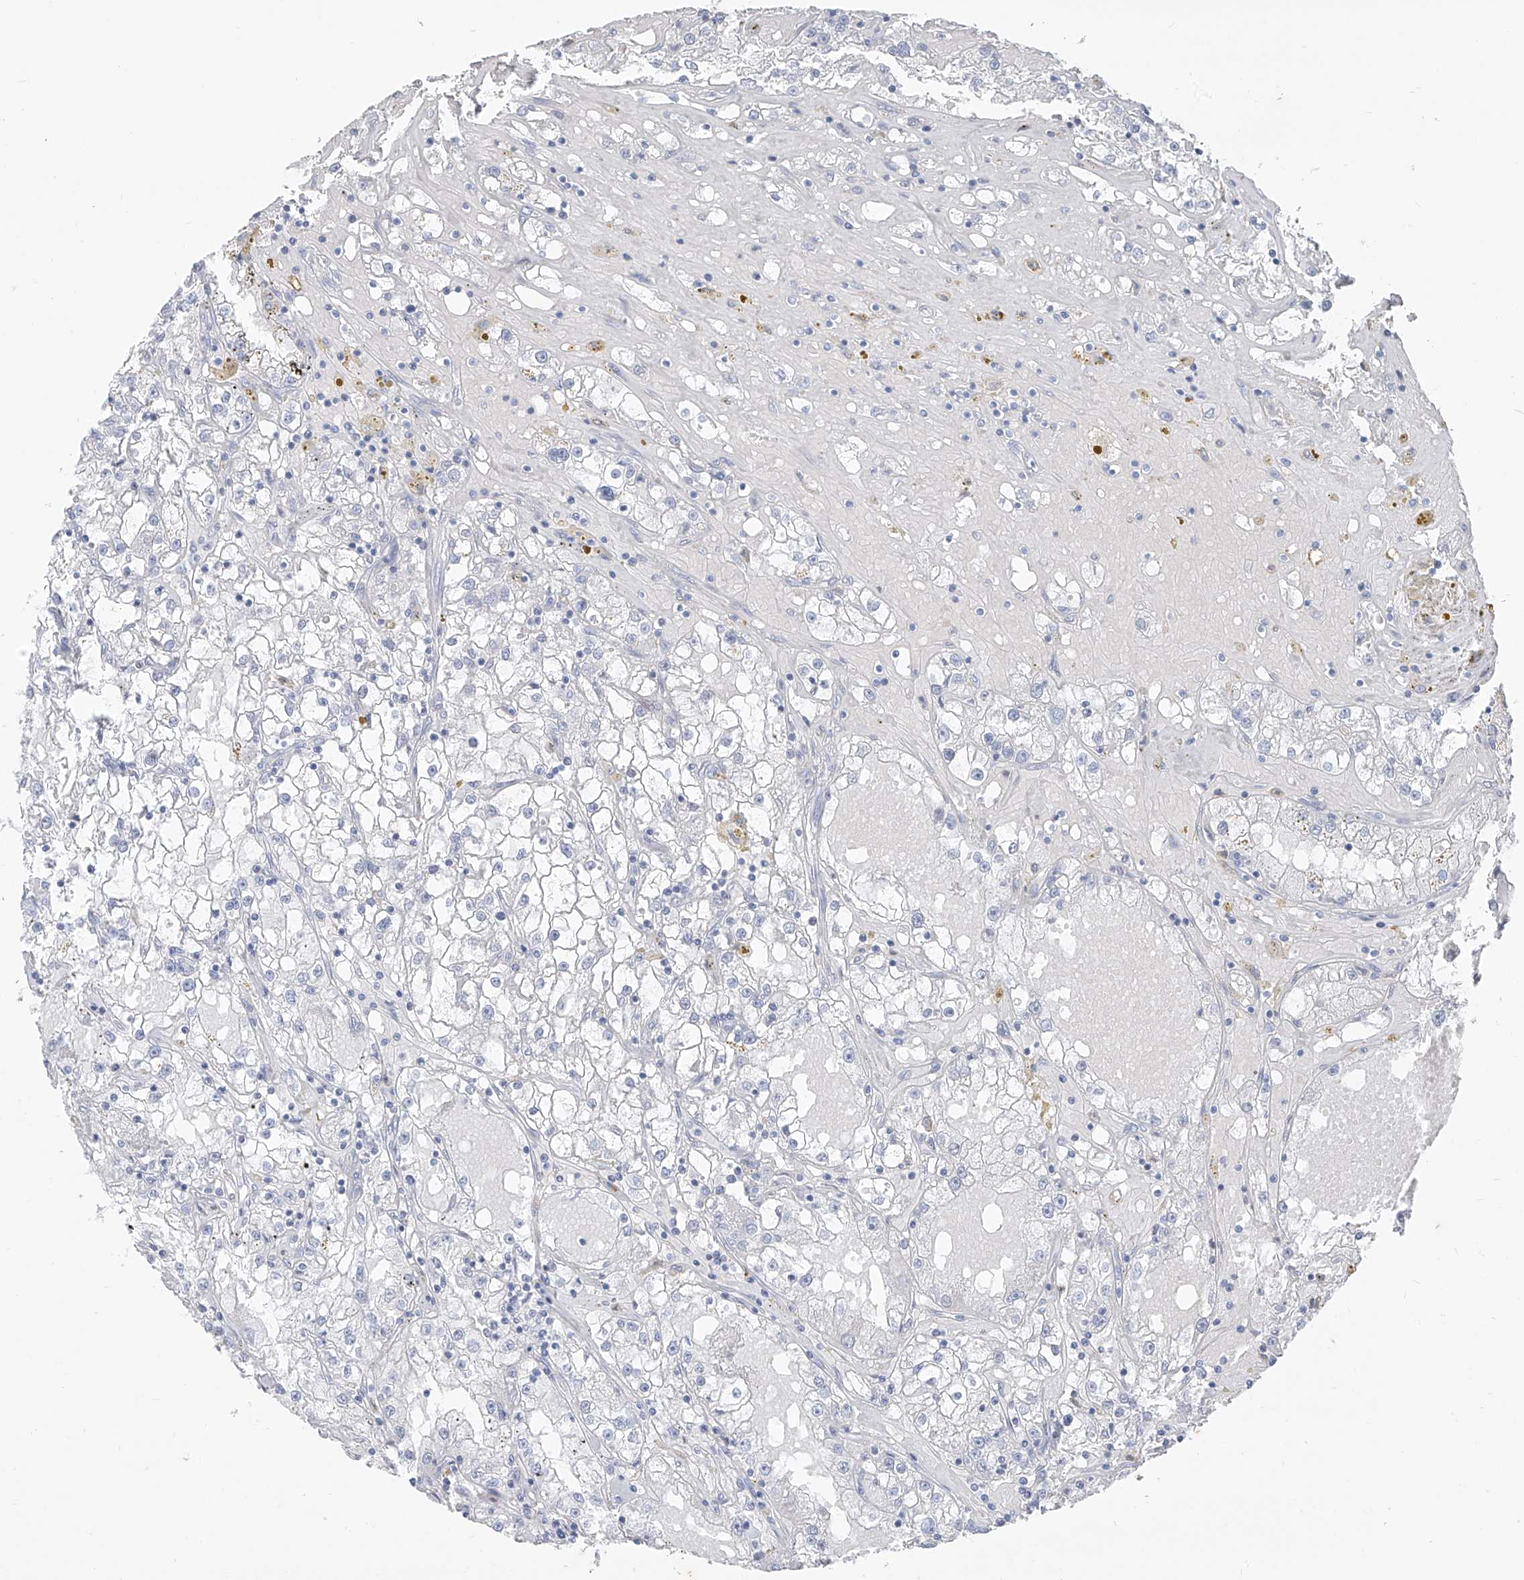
{"staining": {"intensity": "negative", "quantity": "none", "location": "none"}, "tissue": "renal cancer", "cell_type": "Tumor cells", "image_type": "cancer", "snomed": [{"axis": "morphology", "description": "Adenocarcinoma, NOS"}, {"axis": "topography", "description": "Kidney"}], "caption": "Renal adenocarcinoma stained for a protein using immunohistochemistry demonstrates no staining tumor cells.", "gene": "CX3CR1", "patient": {"sex": "male", "age": 56}}